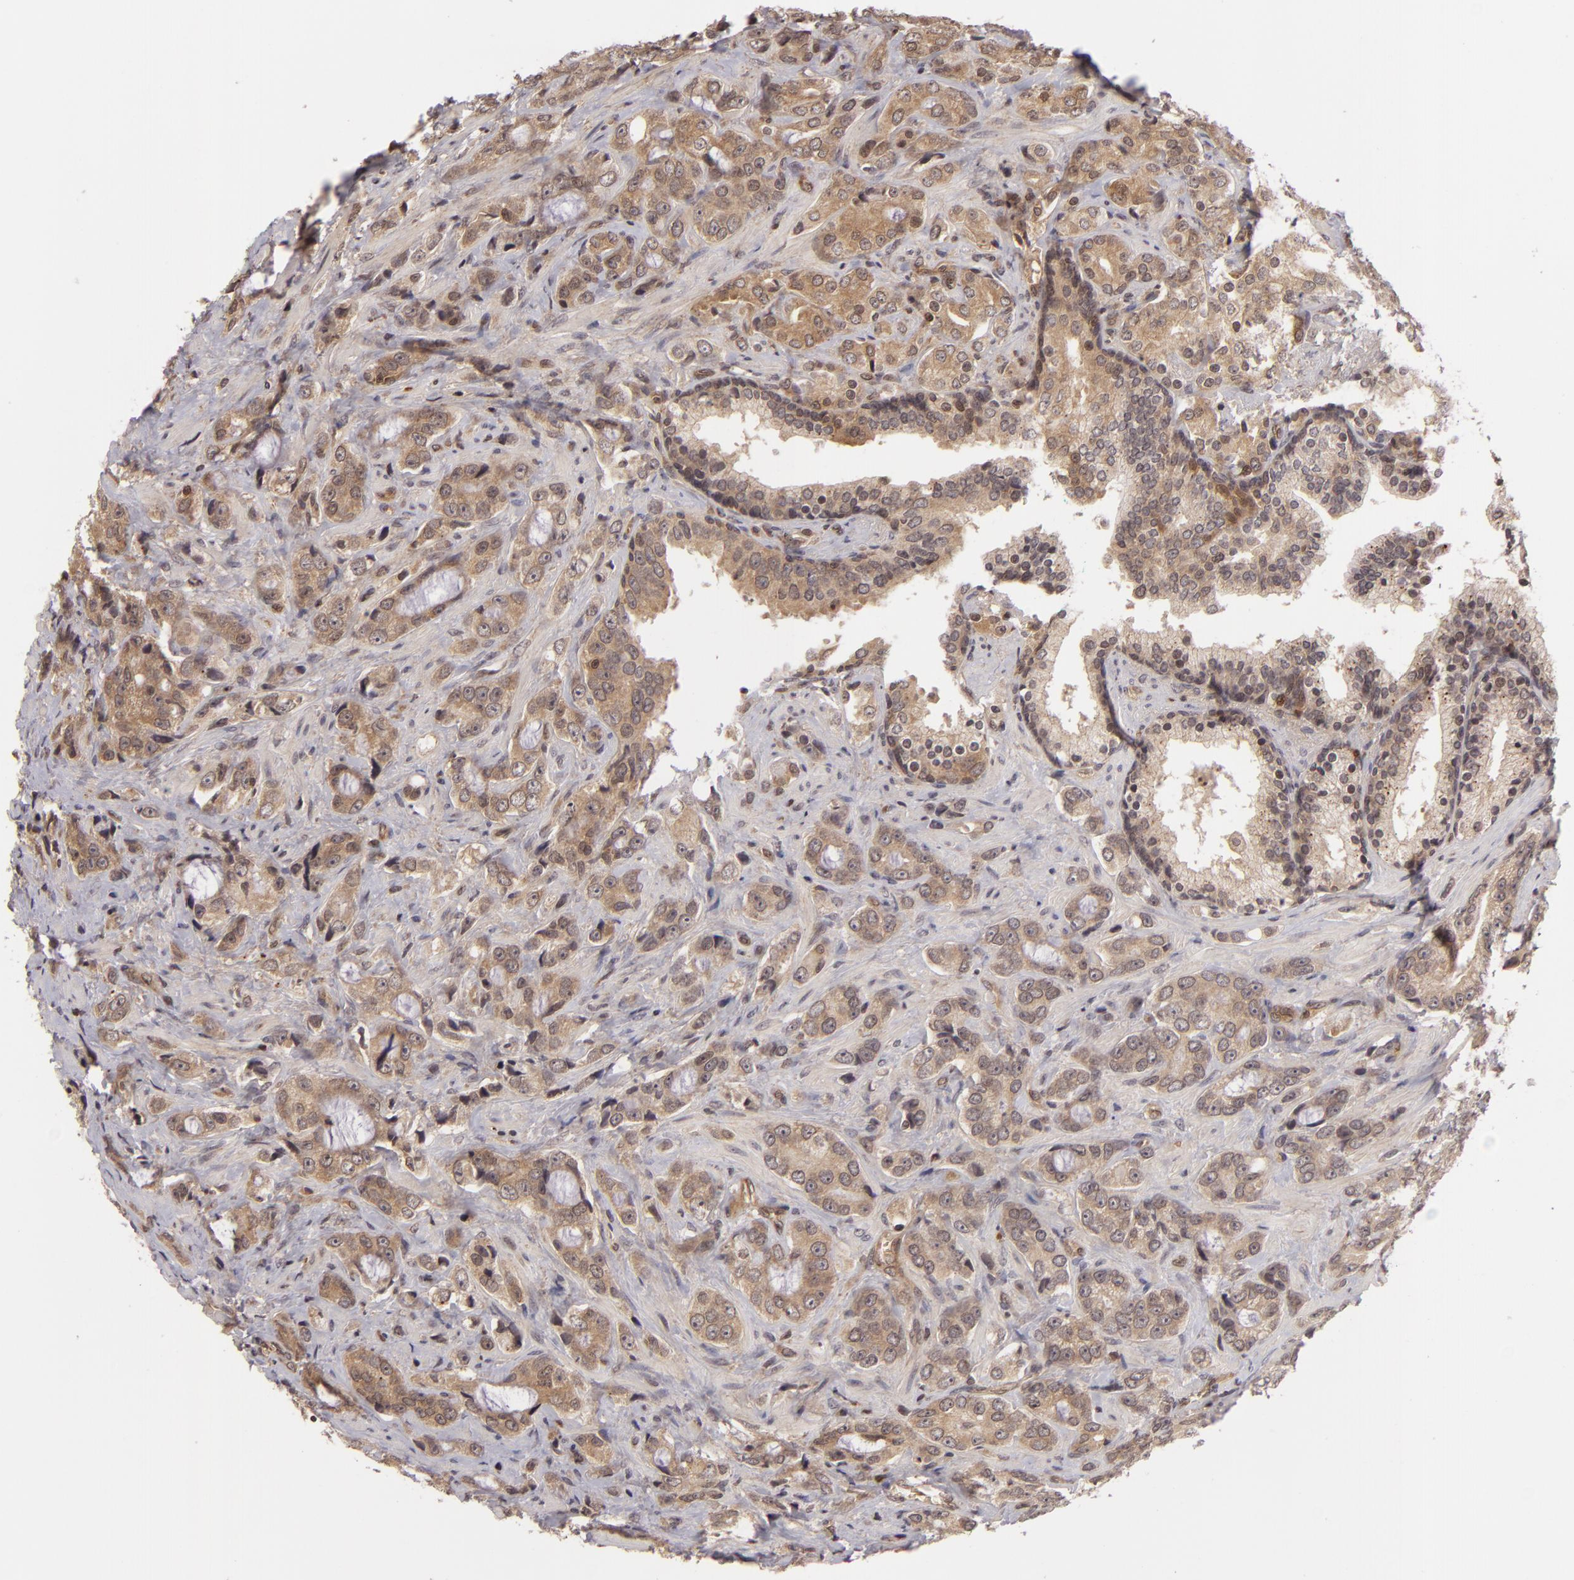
{"staining": {"intensity": "weak", "quantity": ">75%", "location": "cytoplasmic/membranous"}, "tissue": "prostate cancer", "cell_type": "Tumor cells", "image_type": "cancer", "snomed": [{"axis": "morphology", "description": "Adenocarcinoma, Medium grade"}, {"axis": "topography", "description": "Prostate"}], "caption": "Weak cytoplasmic/membranous expression is present in approximately >75% of tumor cells in prostate adenocarcinoma (medium-grade). (DAB IHC with brightfield microscopy, high magnification).", "gene": "ZBTB33", "patient": {"sex": "male", "age": 70}}